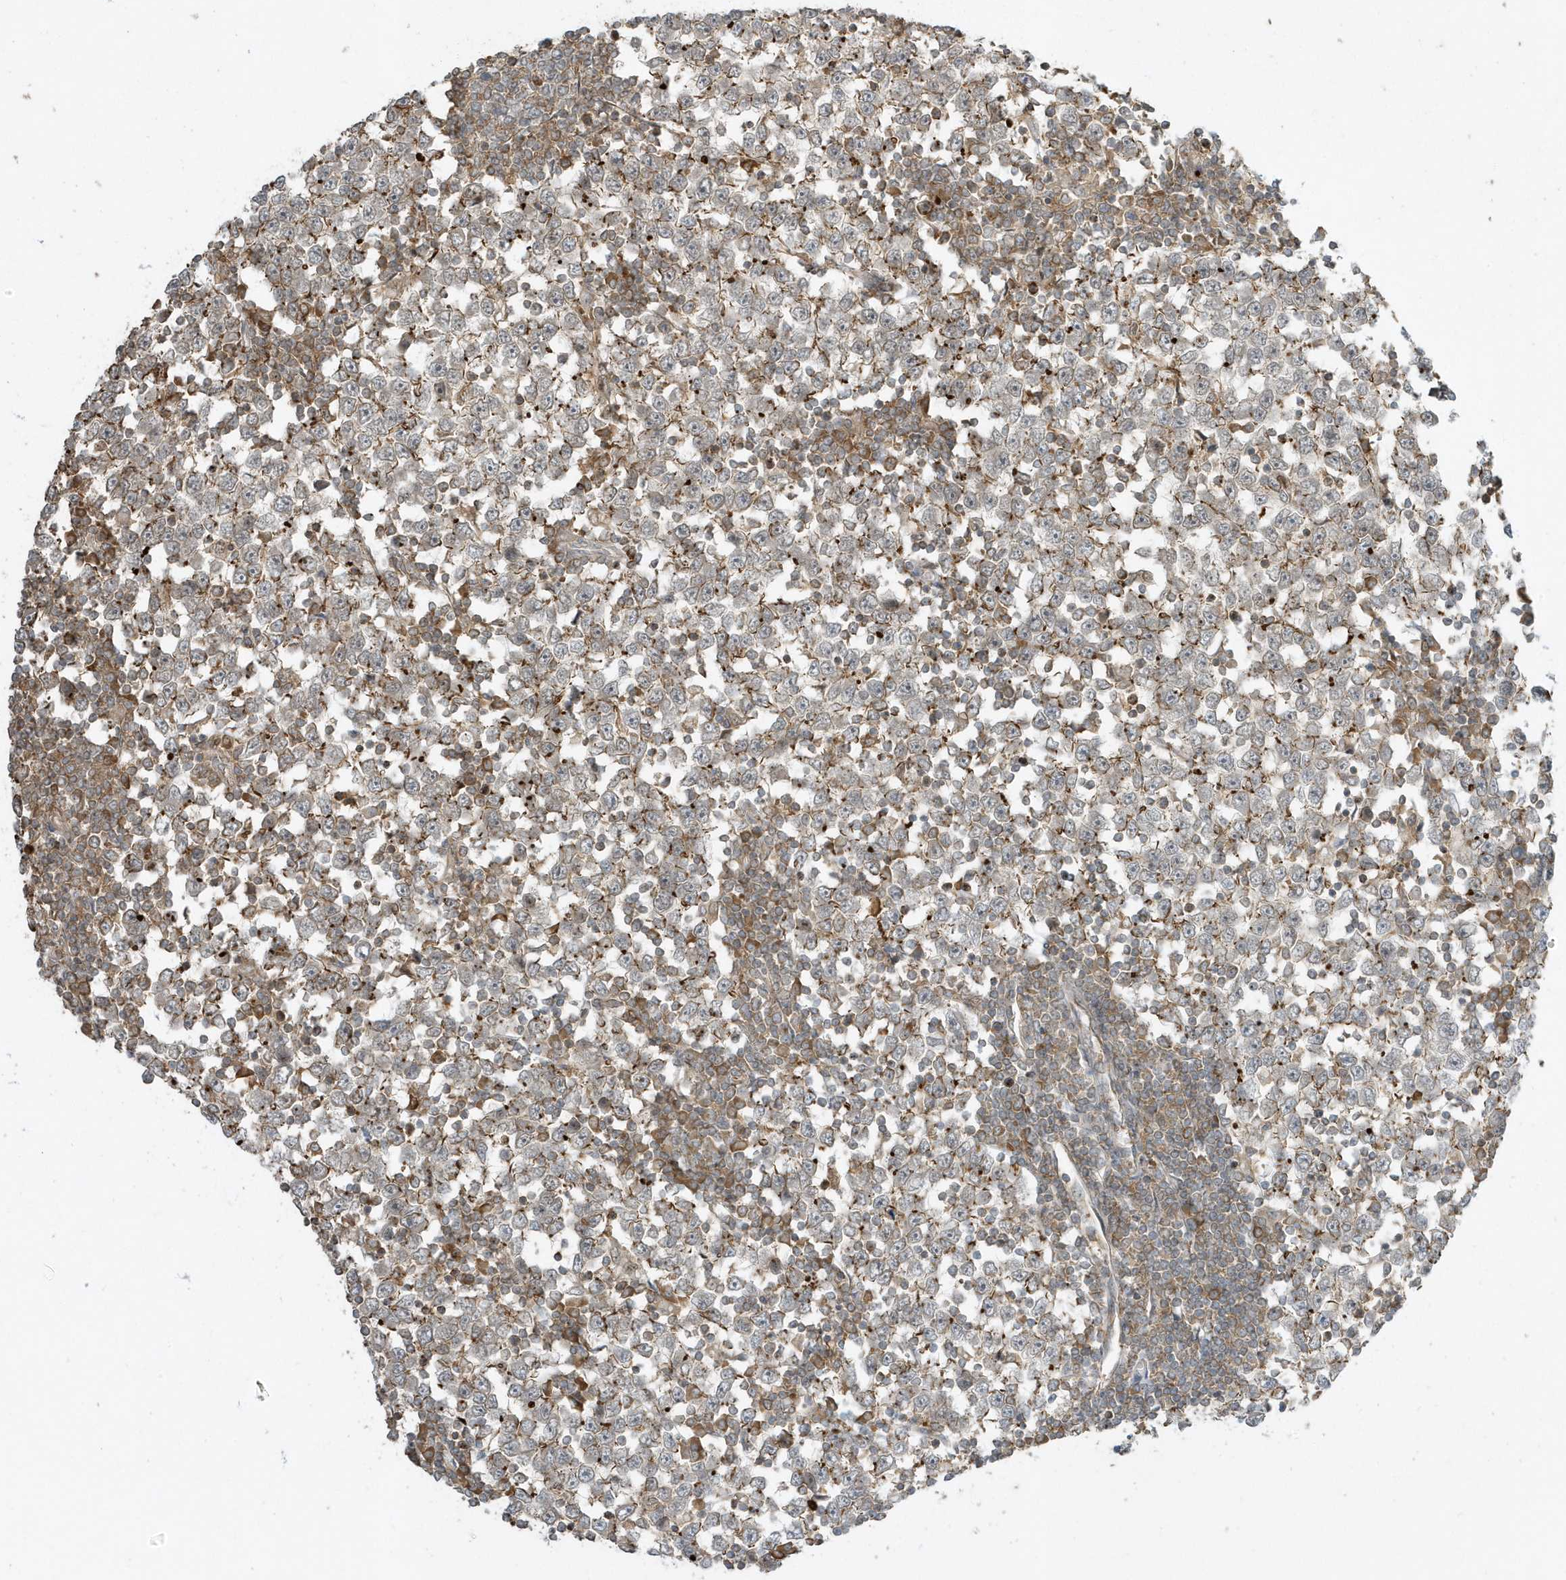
{"staining": {"intensity": "weak", "quantity": "<25%", "location": "cytoplasmic/membranous"}, "tissue": "testis cancer", "cell_type": "Tumor cells", "image_type": "cancer", "snomed": [{"axis": "morphology", "description": "Seminoma, NOS"}, {"axis": "topography", "description": "Testis"}], "caption": "Immunohistochemistry photomicrograph of human testis cancer stained for a protein (brown), which displays no staining in tumor cells.", "gene": "ZBTB8A", "patient": {"sex": "male", "age": 65}}